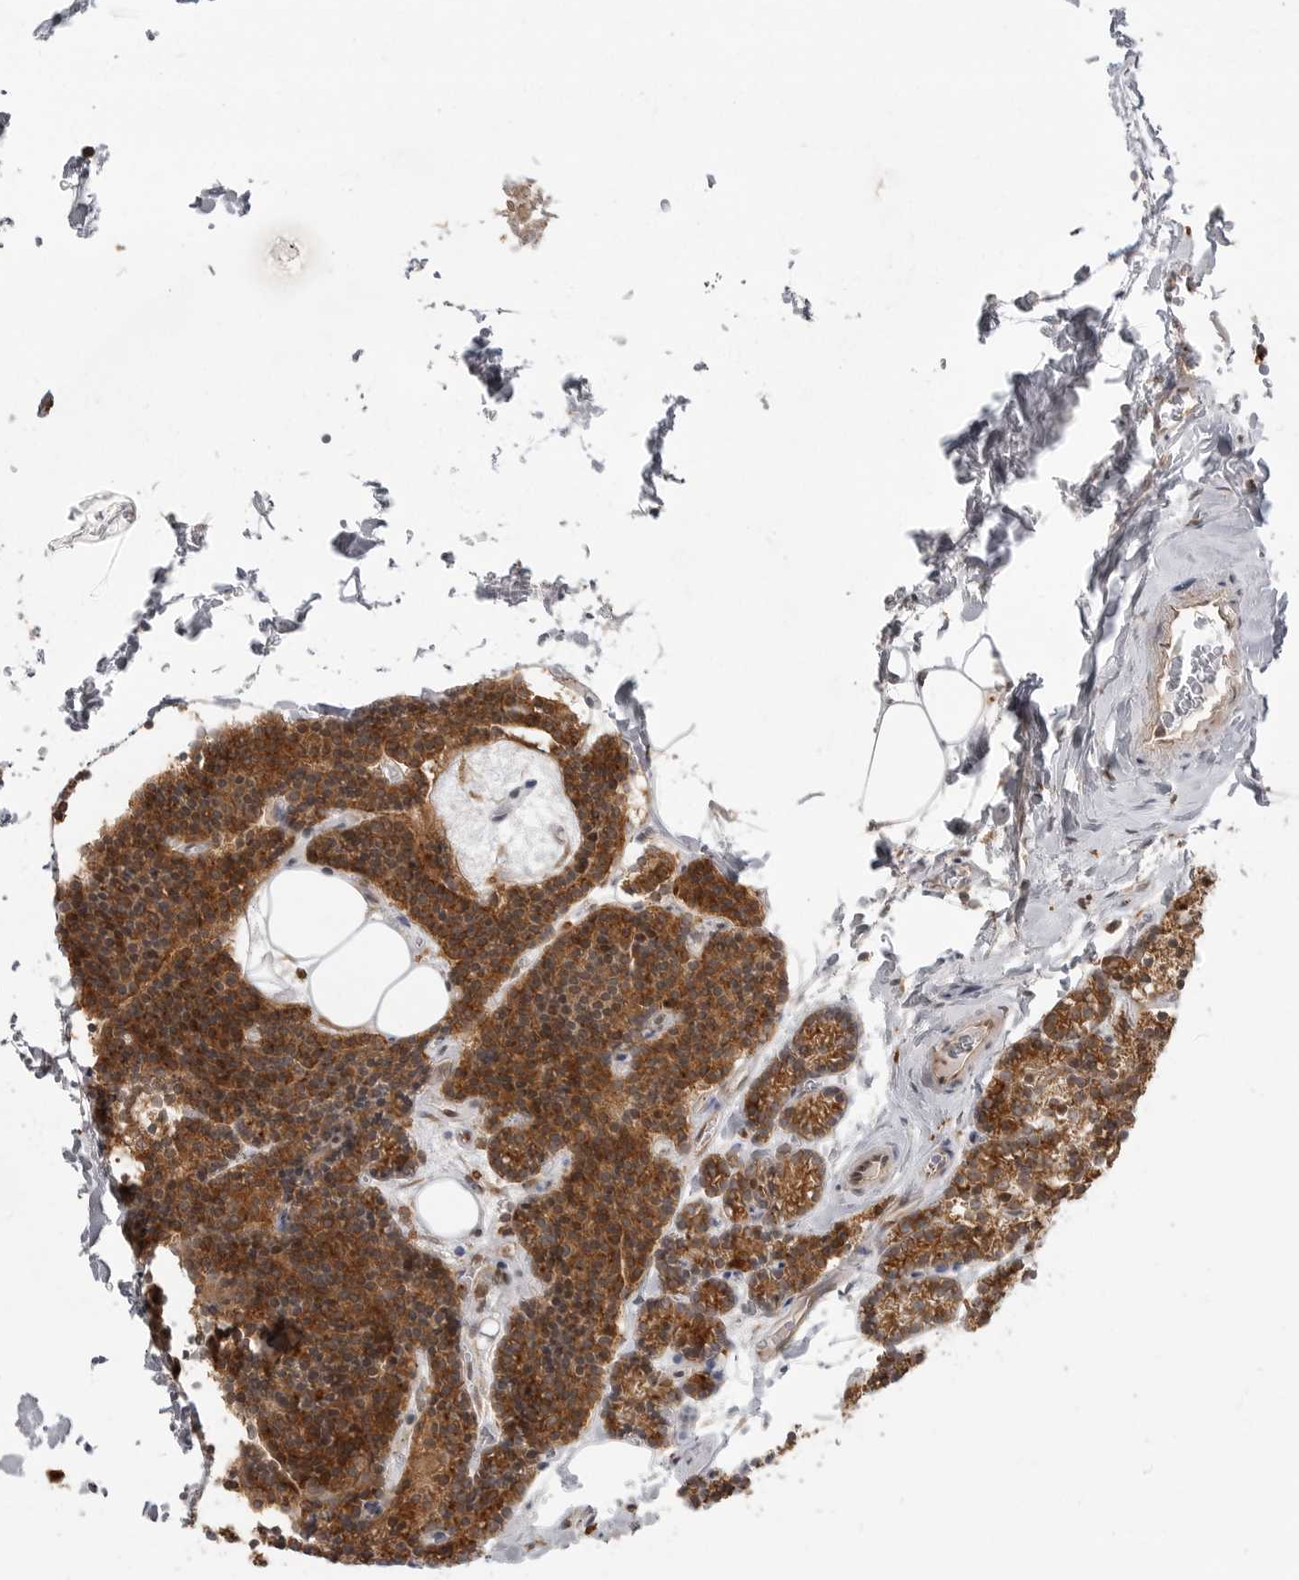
{"staining": {"intensity": "moderate", "quantity": ">75%", "location": "cytoplasmic/membranous"}, "tissue": "parathyroid gland", "cell_type": "Glandular cells", "image_type": "normal", "snomed": [{"axis": "morphology", "description": "Normal tissue, NOS"}, {"axis": "topography", "description": "Parathyroid gland"}], "caption": "Brown immunohistochemical staining in benign human parathyroid gland shows moderate cytoplasmic/membranous expression in about >75% of glandular cells.", "gene": "FAT3", "patient": {"sex": "male", "age": 42}}